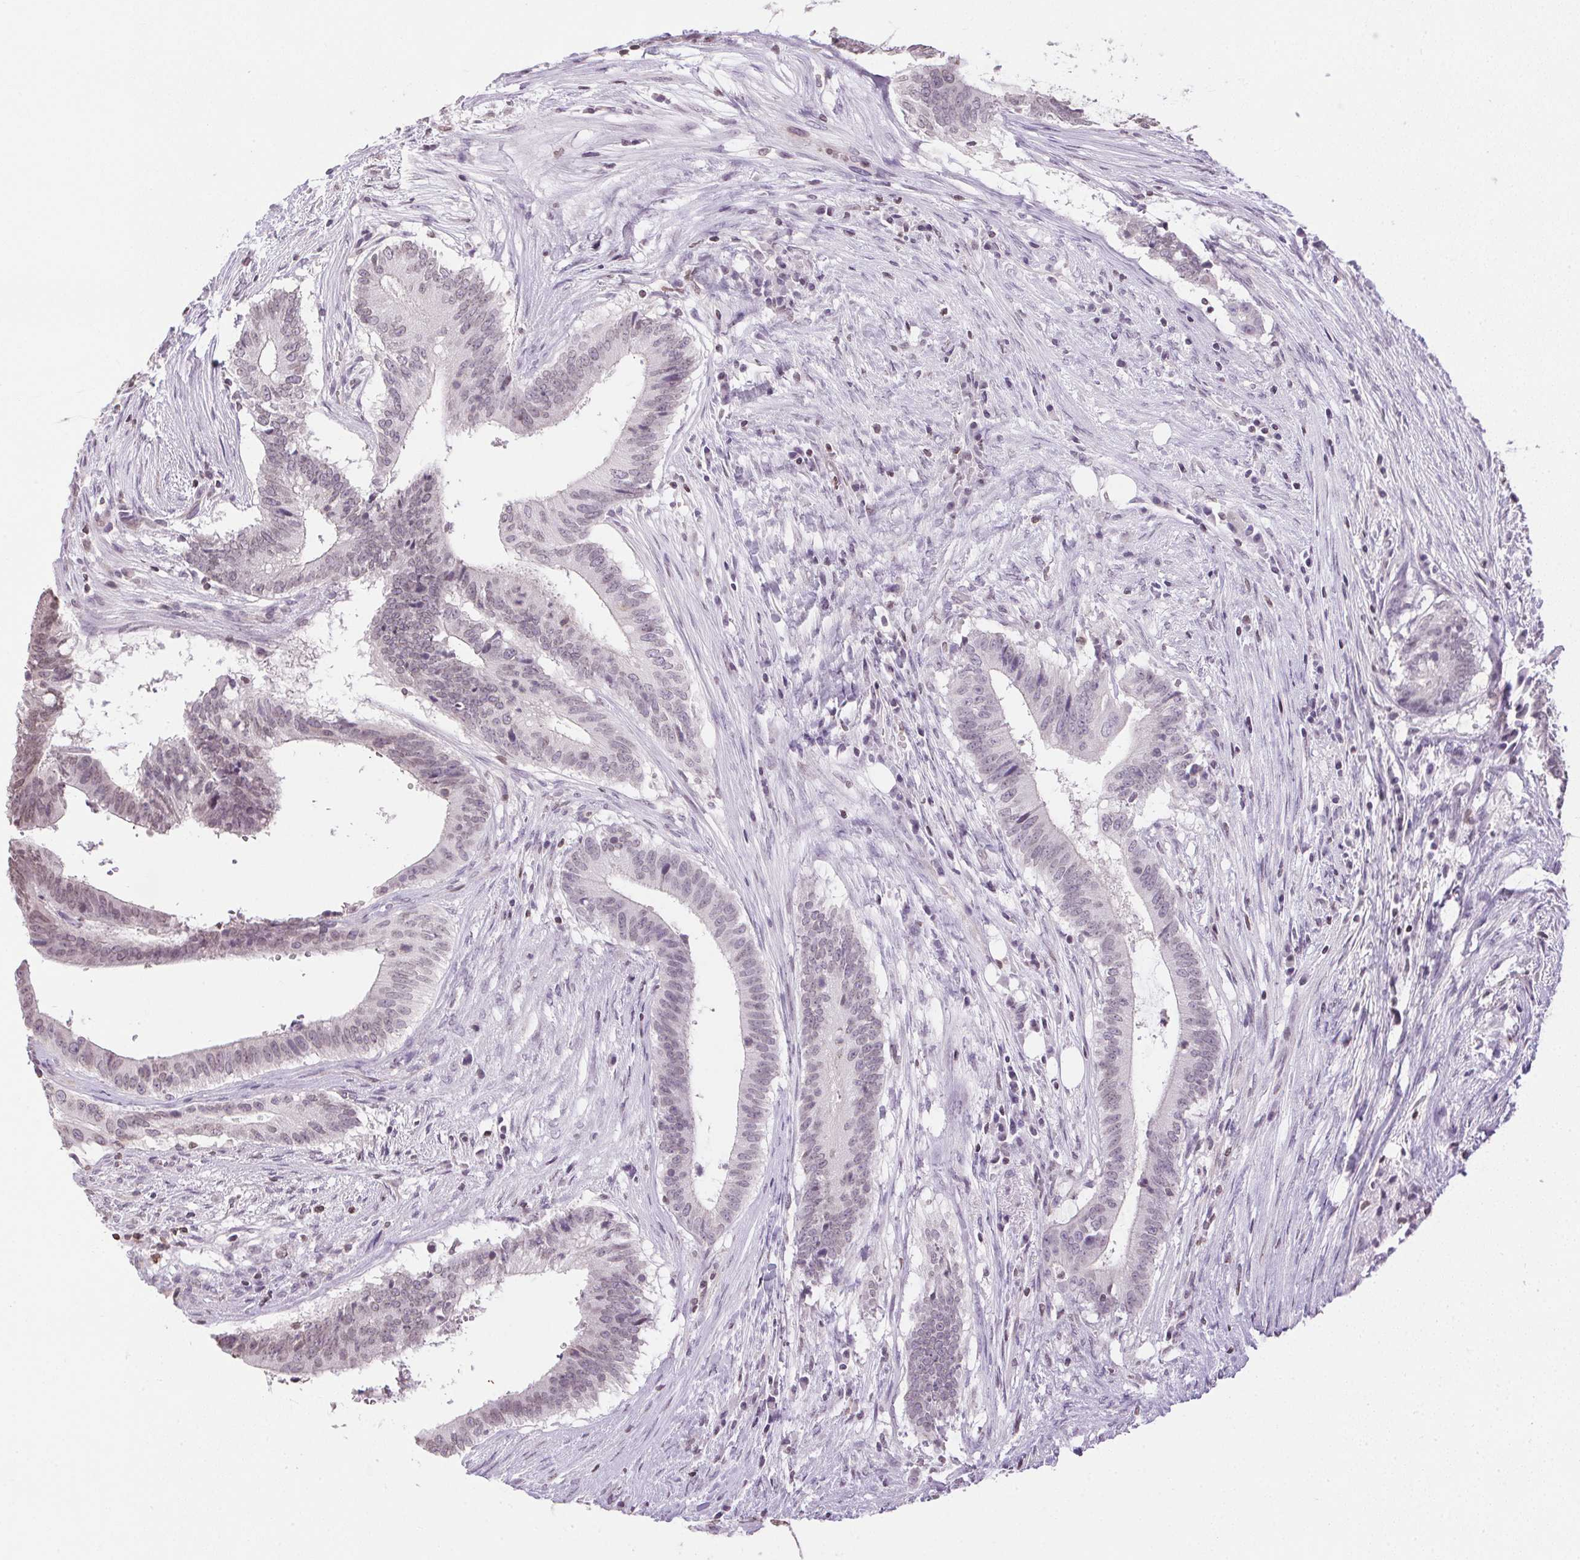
{"staining": {"intensity": "weak", "quantity": "<25%", "location": "nuclear"}, "tissue": "colorectal cancer", "cell_type": "Tumor cells", "image_type": "cancer", "snomed": [{"axis": "morphology", "description": "Adenocarcinoma, NOS"}, {"axis": "topography", "description": "Colon"}], "caption": "Immunohistochemistry of human colorectal cancer displays no staining in tumor cells.", "gene": "PRL", "patient": {"sex": "female", "age": 43}}